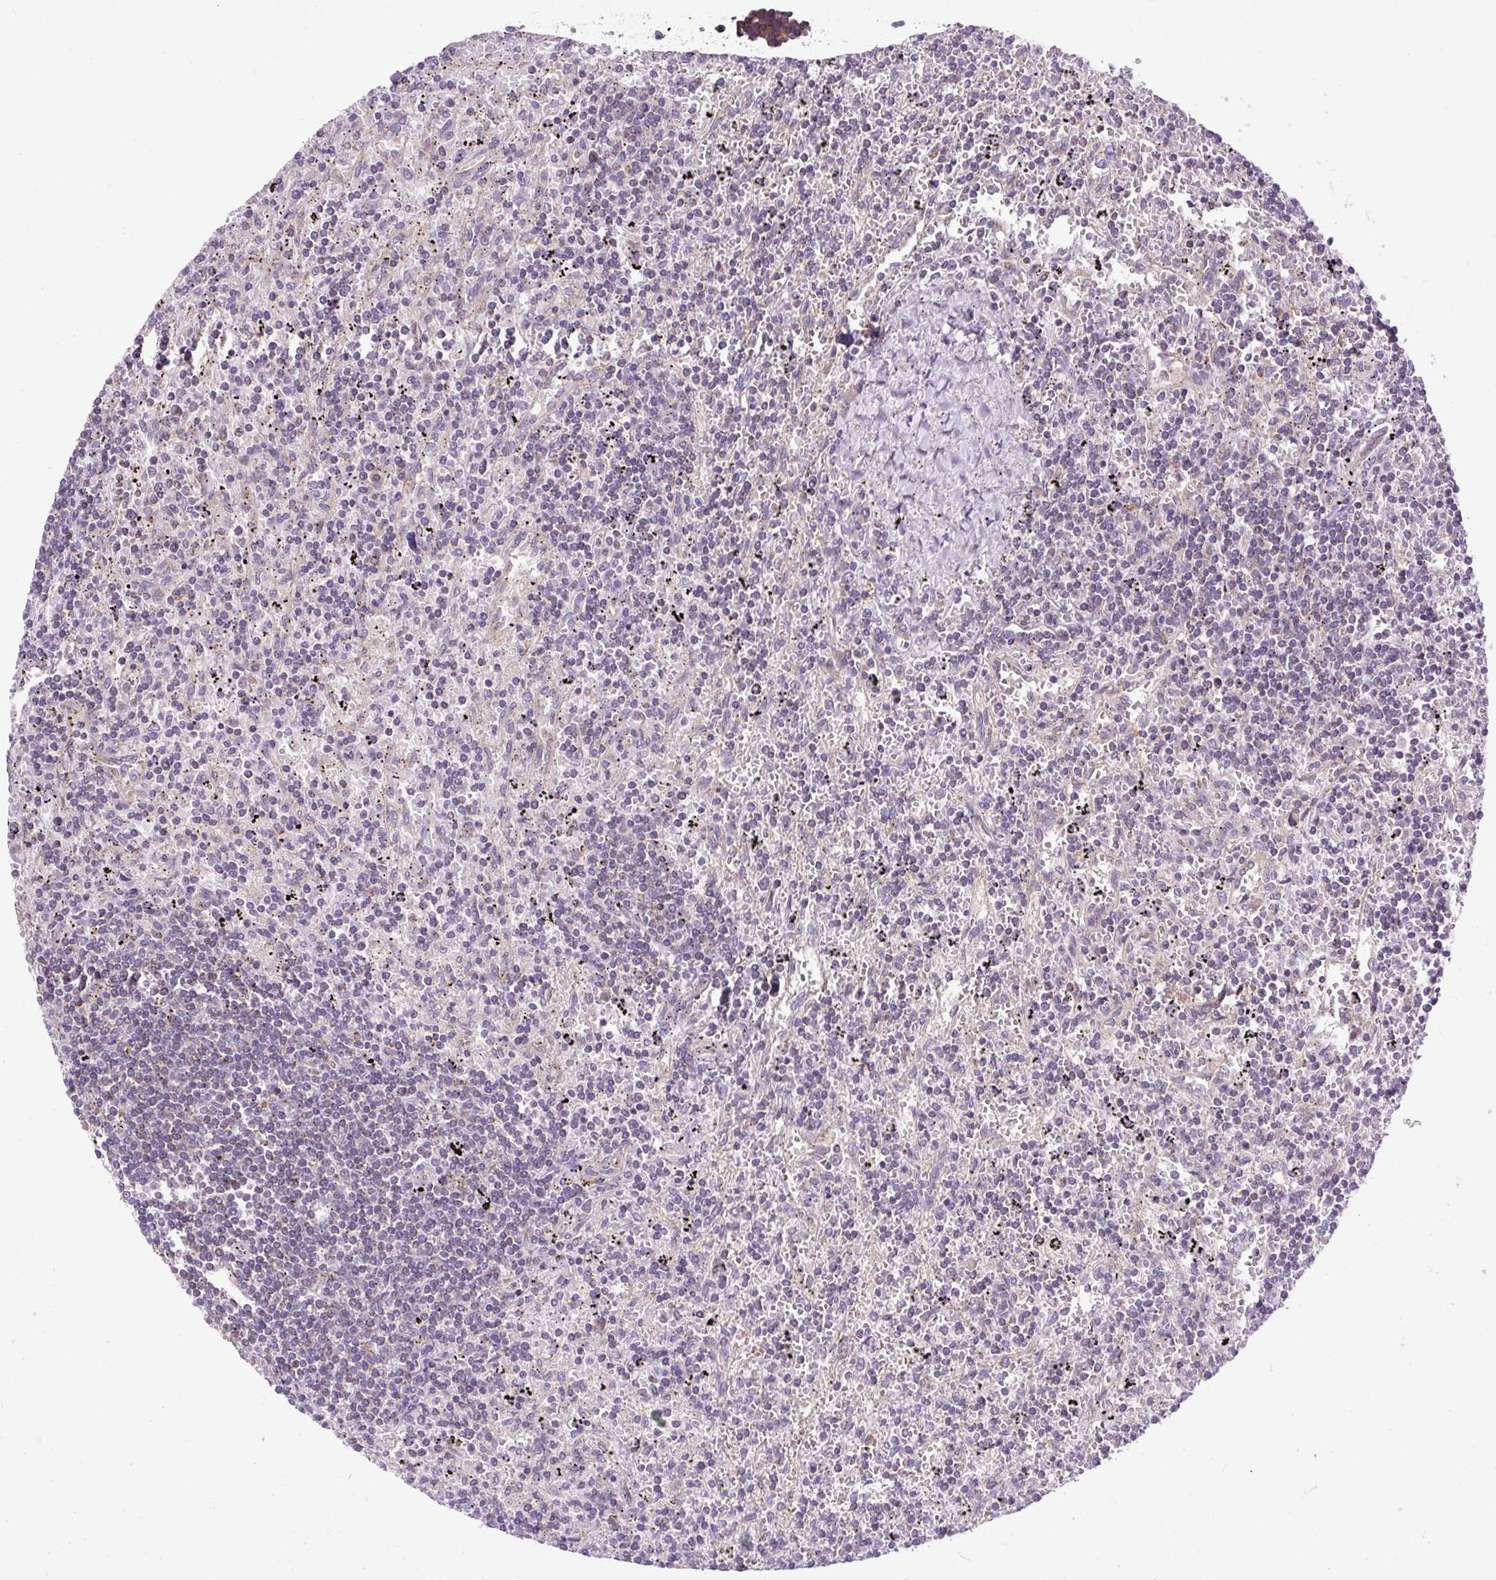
{"staining": {"intensity": "negative", "quantity": "none", "location": "none"}, "tissue": "lymphoma", "cell_type": "Tumor cells", "image_type": "cancer", "snomed": [{"axis": "morphology", "description": "Malignant lymphoma, non-Hodgkin's type, Low grade"}, {"axis": "topography", "description": "Spleen"}], "caption": "Tumor cells are negative for brown protein staining in low-grade malignant lymphoma, non-Hodgkin's type.", "gene": "ZNF547", "patient": {"sex": "male", "age": 76}}